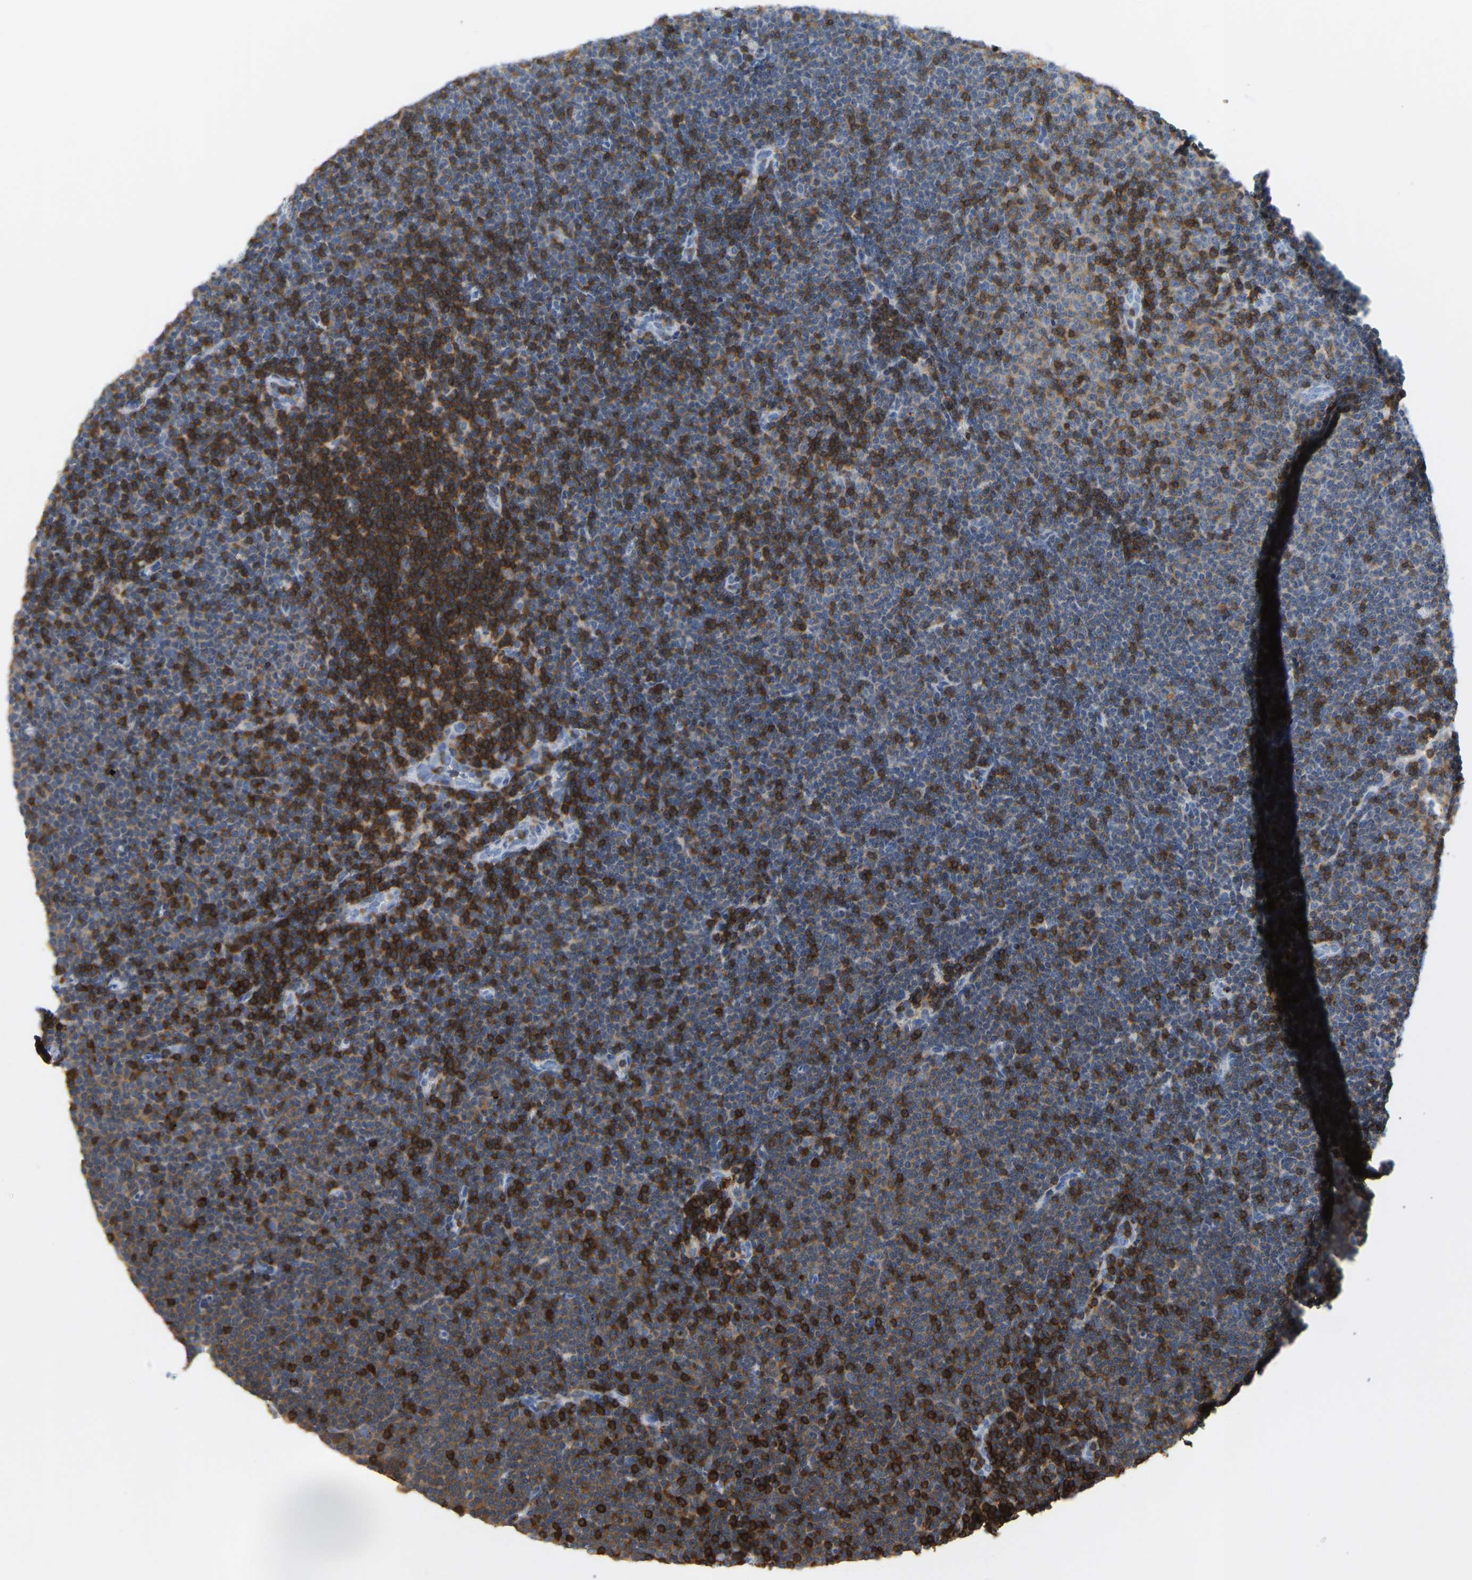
{"staining": {"intensity": "weak", "quantity": "25%-75%", "location": "cytoplasmic/membranous"}, "tissue": "lymphoma", "cell_type": "Tumor cells", "image_type": "cancer", "snomed": [{"axis": "morphology", "description": "Malignant lymphoma, non-Hodgkin's type, Low grade"}, {"axis": "topography", "description": "Lymph node"}], "caption": "Protein staining of lymphoma tissue demonstrates weak cytoplasmic/membranous staining in about 25%-75% of tumor cells.", "gene": "EVL", "patient": {"sex": "female", "age": 53}}